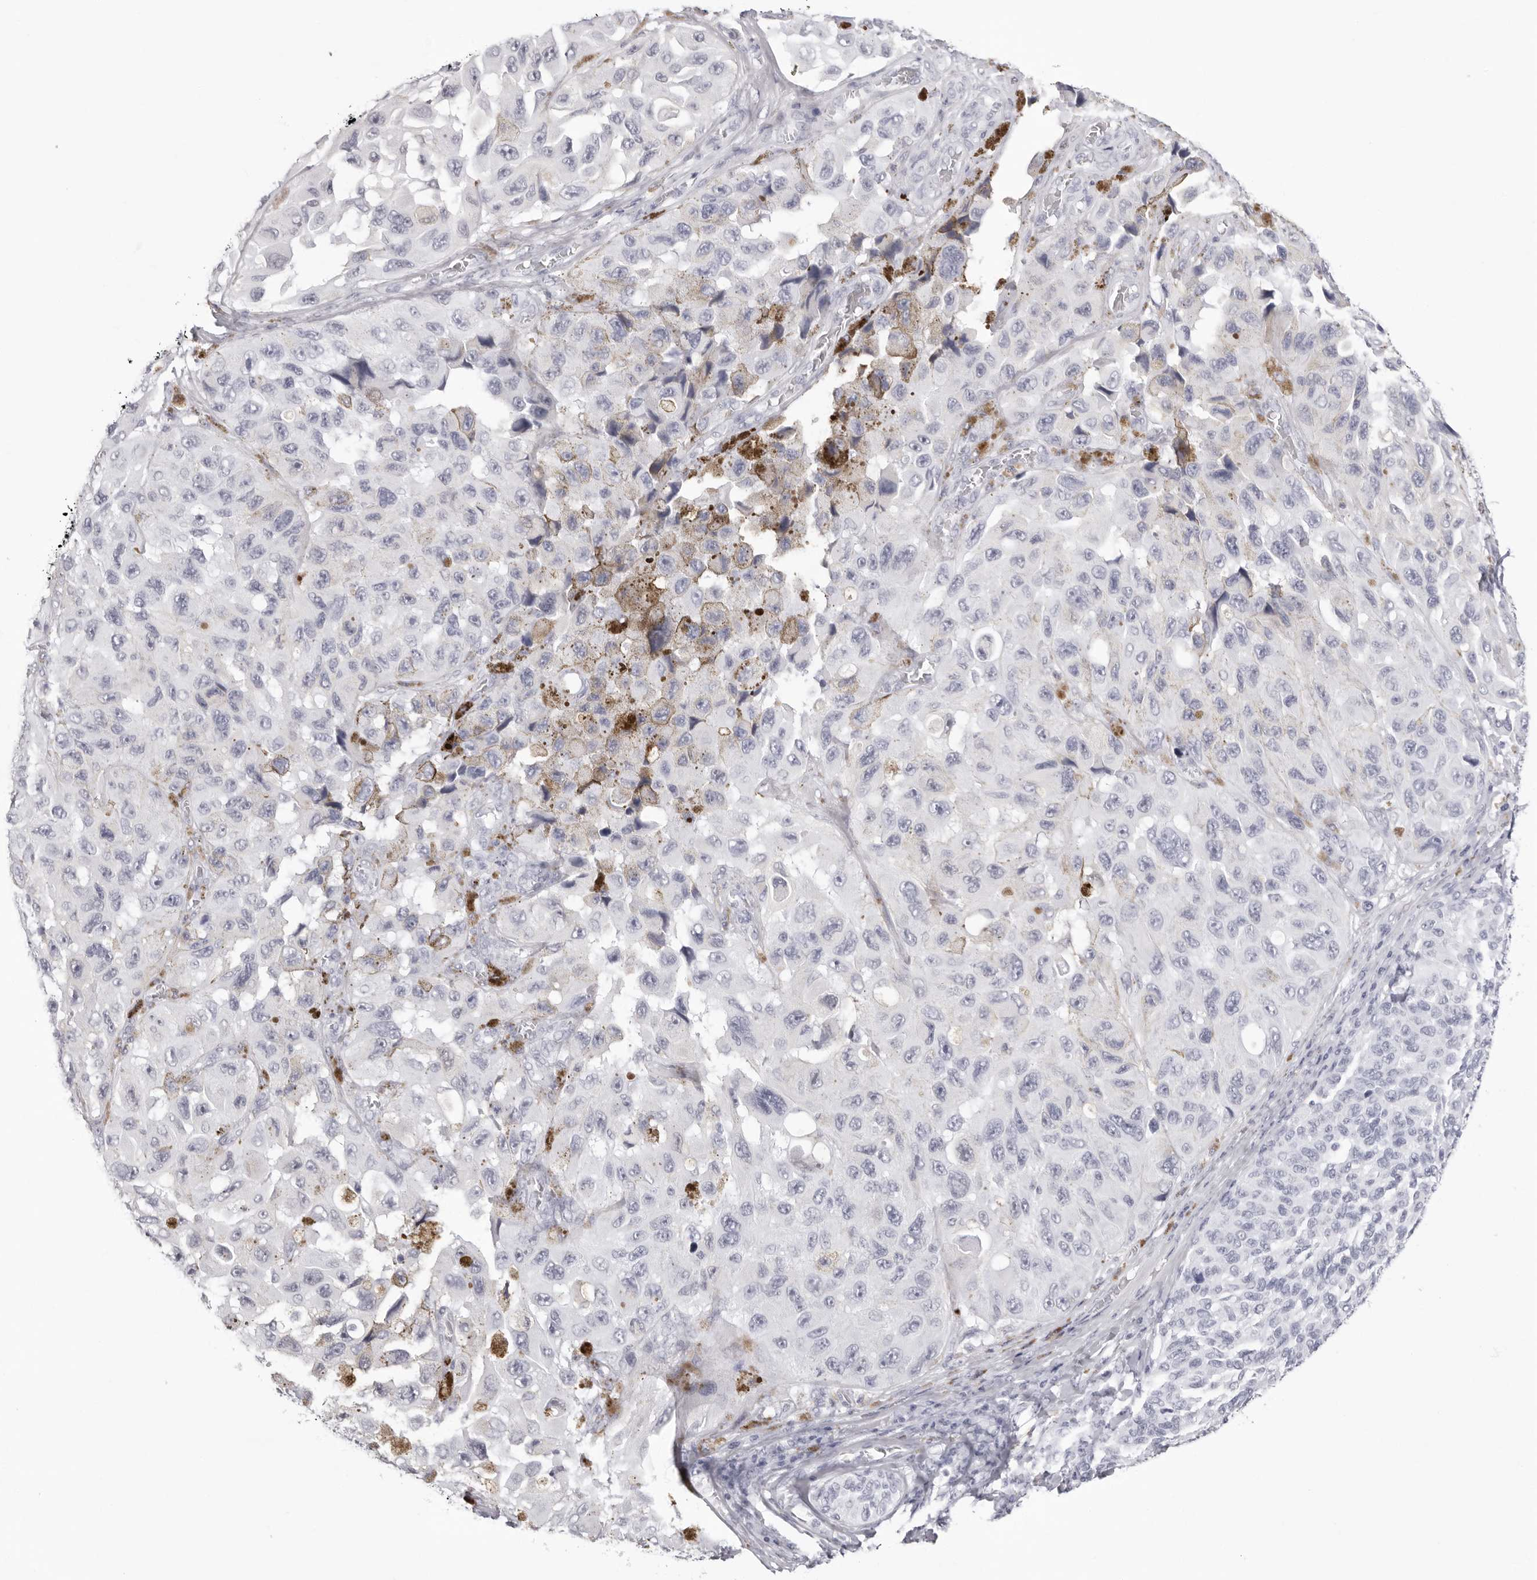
{"staining": {"intensity": "negative", "quantity": "none", "location": "none"}, "tissue": "melanoma", "cell_type": "Tumor cells", "image_type": "cancer", "snomed": [{"axis": "morphology", "description": "Malignant melanoma, NOS"}, {"axis": "topography", "description": "Skin"}], "caption": "Malignant melanoma was stained to show a protein in brown. There is no significant positivity in tumor cells.", "gene": "INSL3", "patient": {"sex": "female", "age": 73}}